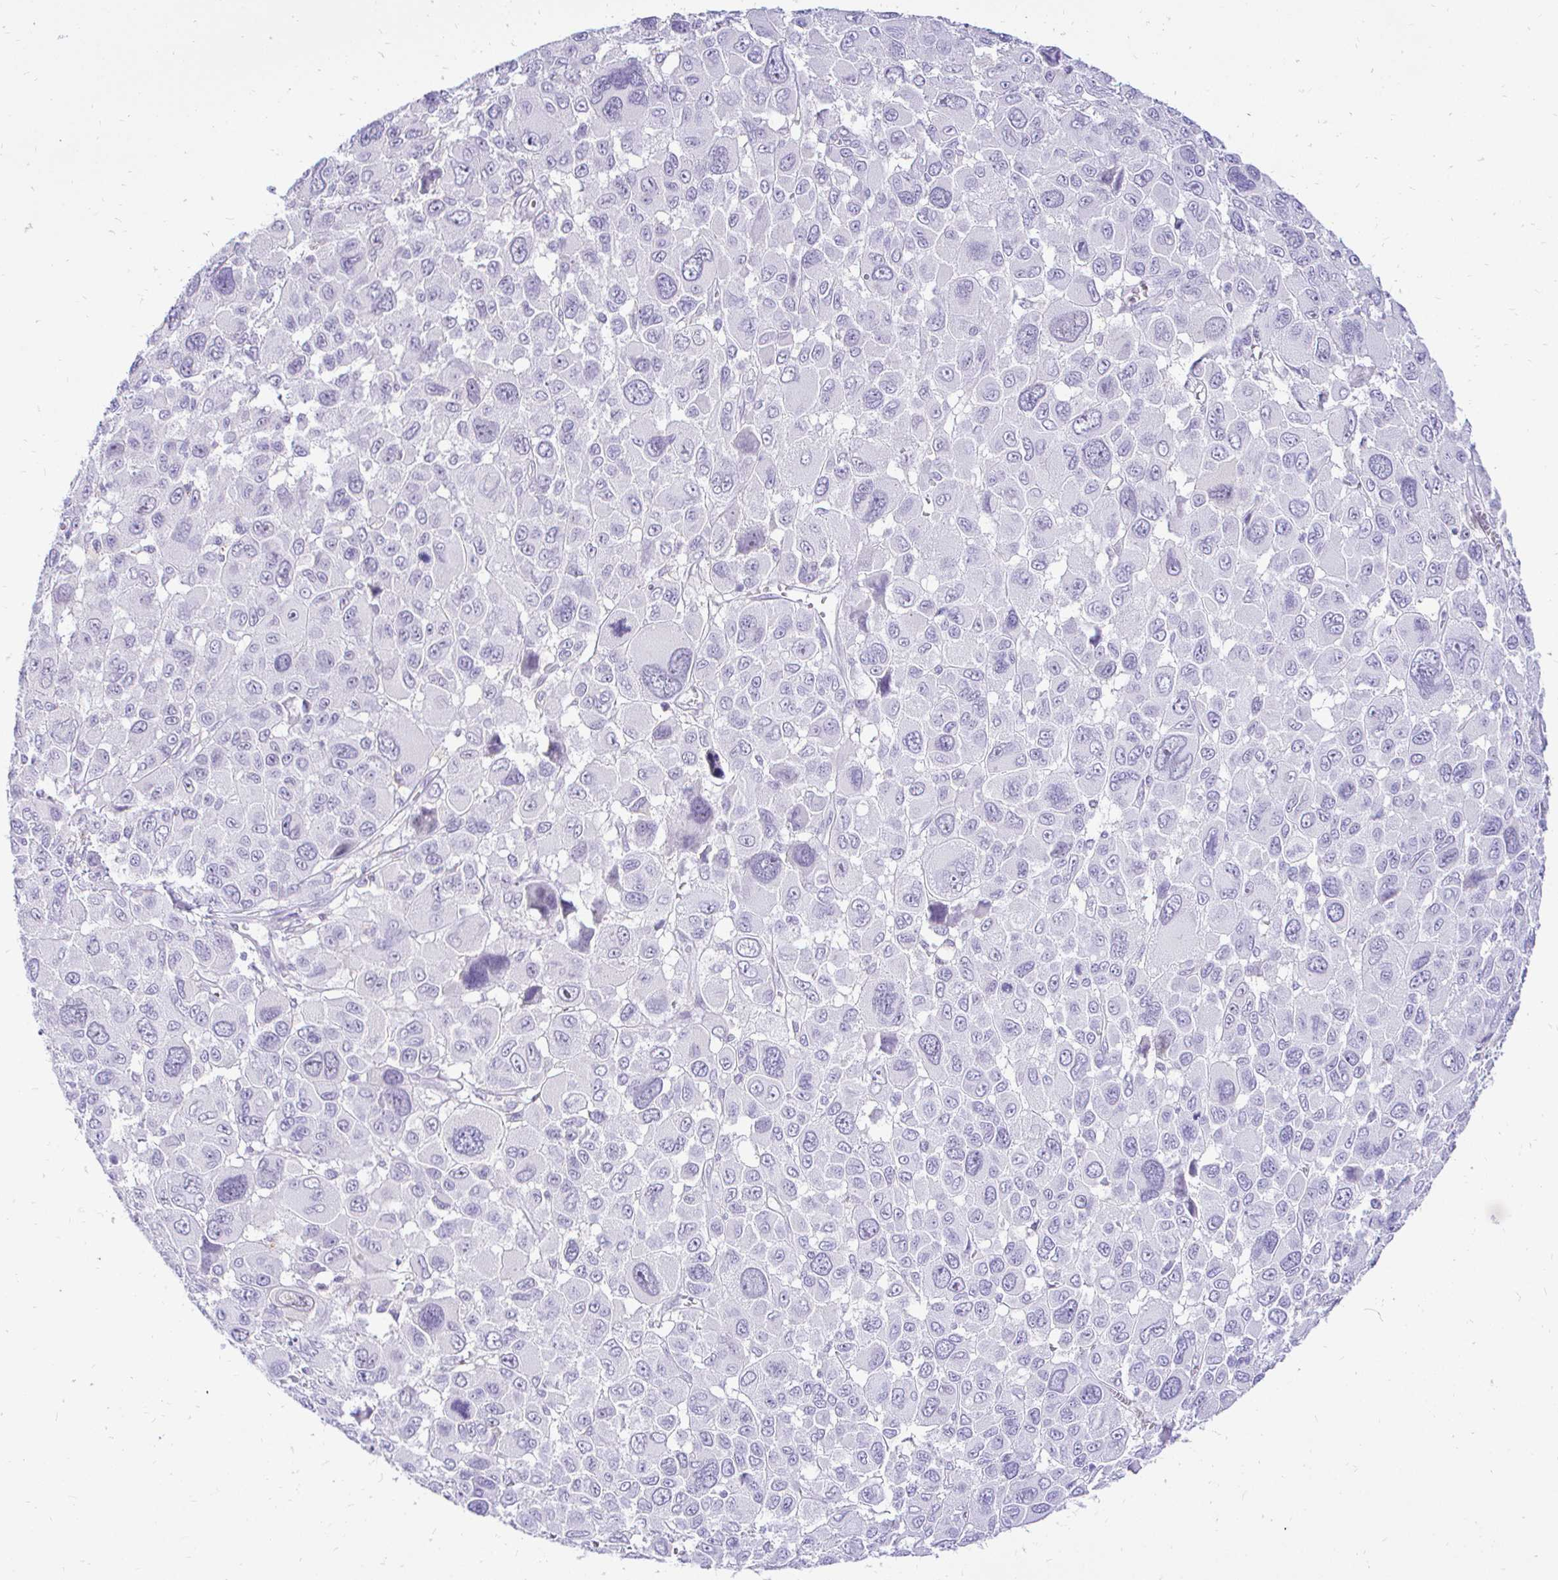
{"staining": {"intensity": "negative", "quantity": "none", "location": "none"}, "tissue": "melanoma", "cell_type": "Tumor cells", "image_type": "cancer", "snomed": [{"axis": "morphology", "description": "Malignant melanoma, NOS"}, {"axis": "topography", "description": "Skin"}], "caption": "IHC histopathology image of neoplastic tissue: human melanoma stained with DAB (3,3'-diaminobenzidine) exhibits no significant protein positivity in tumor cells.", "gene": "FATE1", "patient": {"sex": "female", "age": 66}}